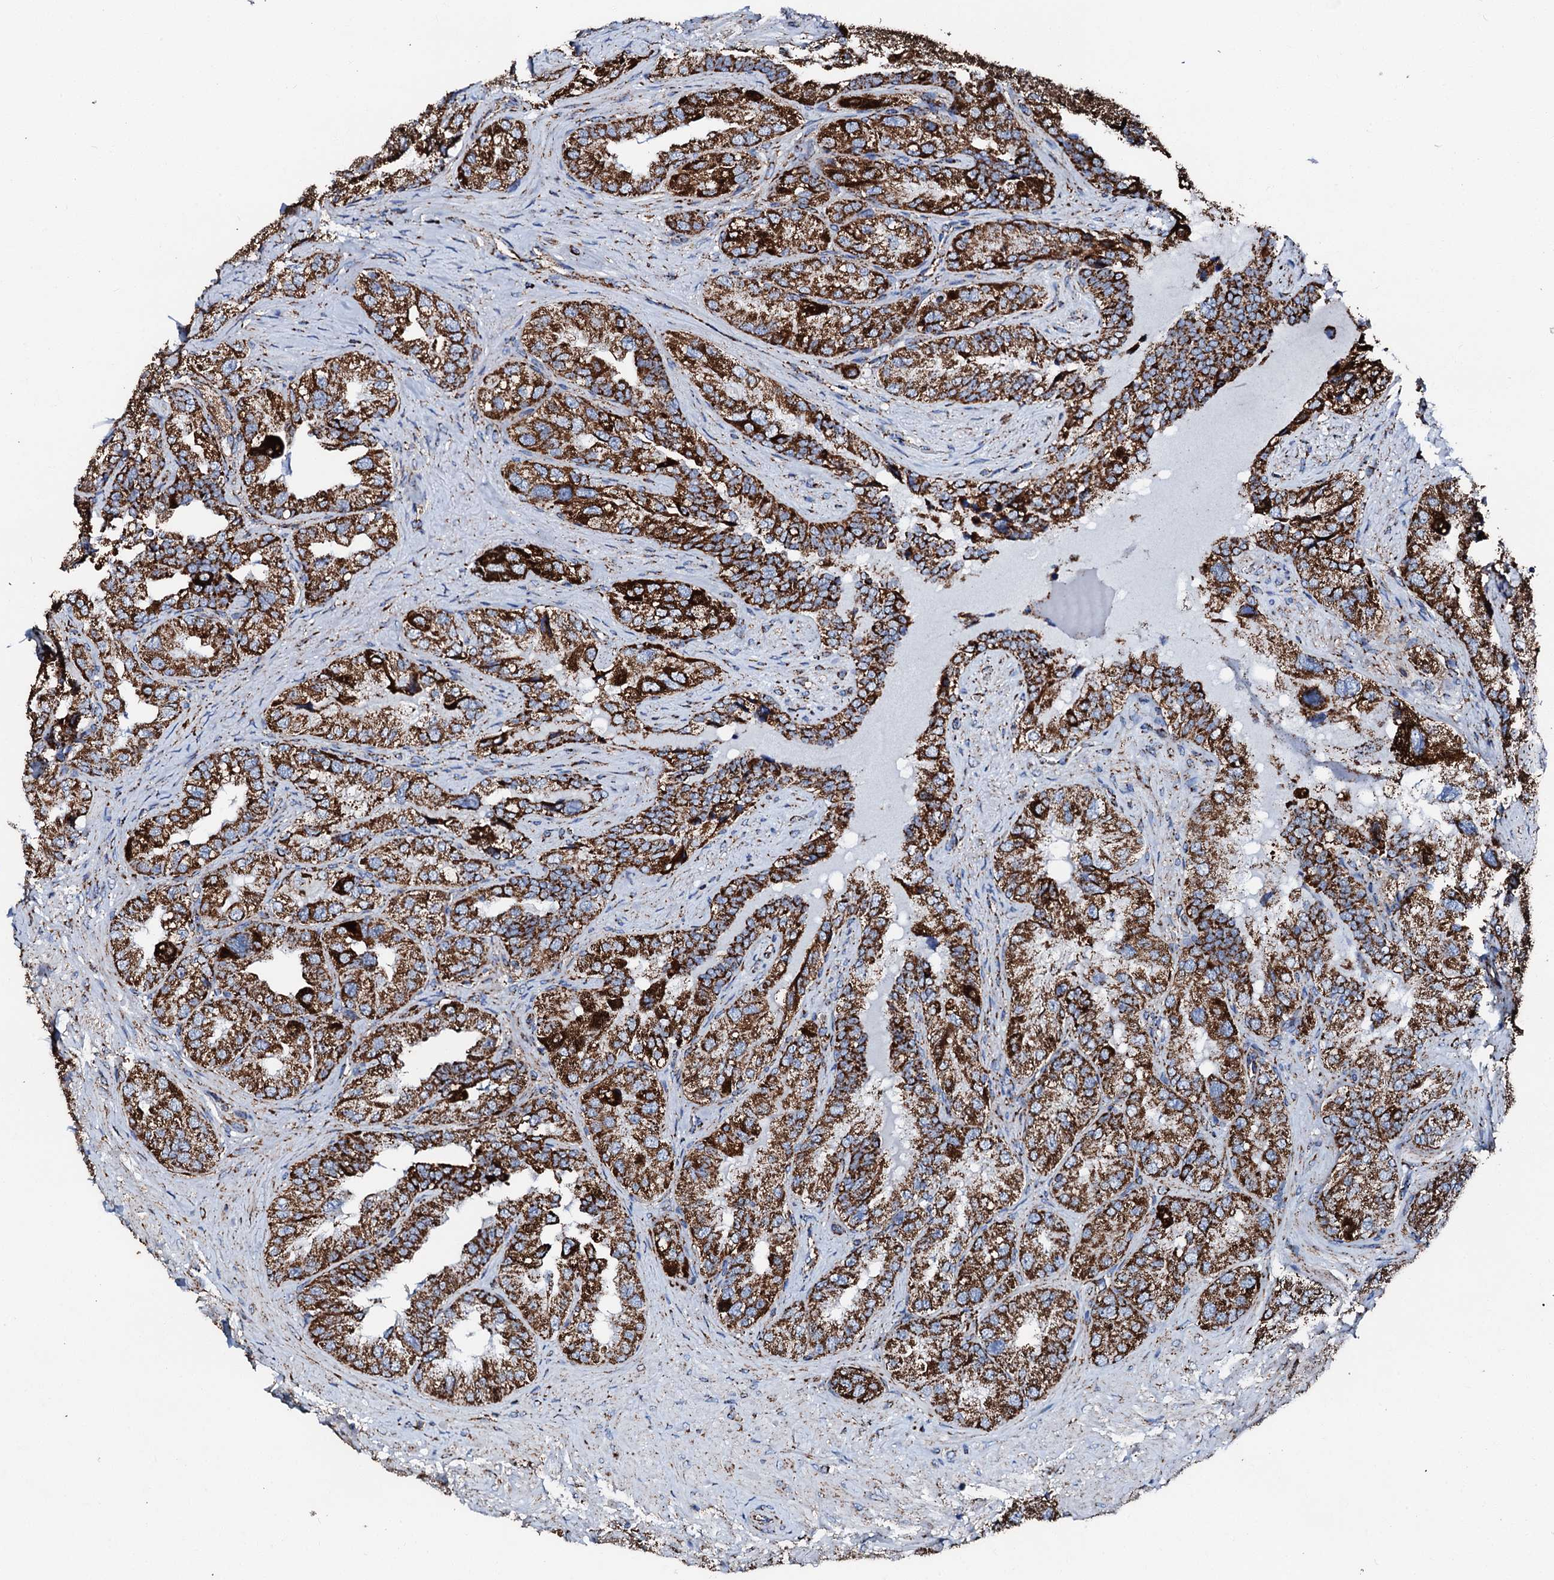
{"staining": {"intensity": "strong", "quantity": ">75%", "location": "cytoplasmic/membranous"}, "tissue": "seminal vesicle", "cell_type": "Glandular cells", "image_type": "normal", "snomed": [{"axis": "morphology", "description": "Normal tissue, NOS"}, {"axis": "topography", "description": "Seminal veicle"}, {"axis": "topography", "description": "Peripheral nerve tissue"}], "caption": "Protein staining by immunohistochemistry reveals strong cytoplasmic/membranous positivity in approximately >75% of glandular cells in benign seminal vesicle.", "gene": "HADH", "patient": {"sex": "male", "age": 67}}